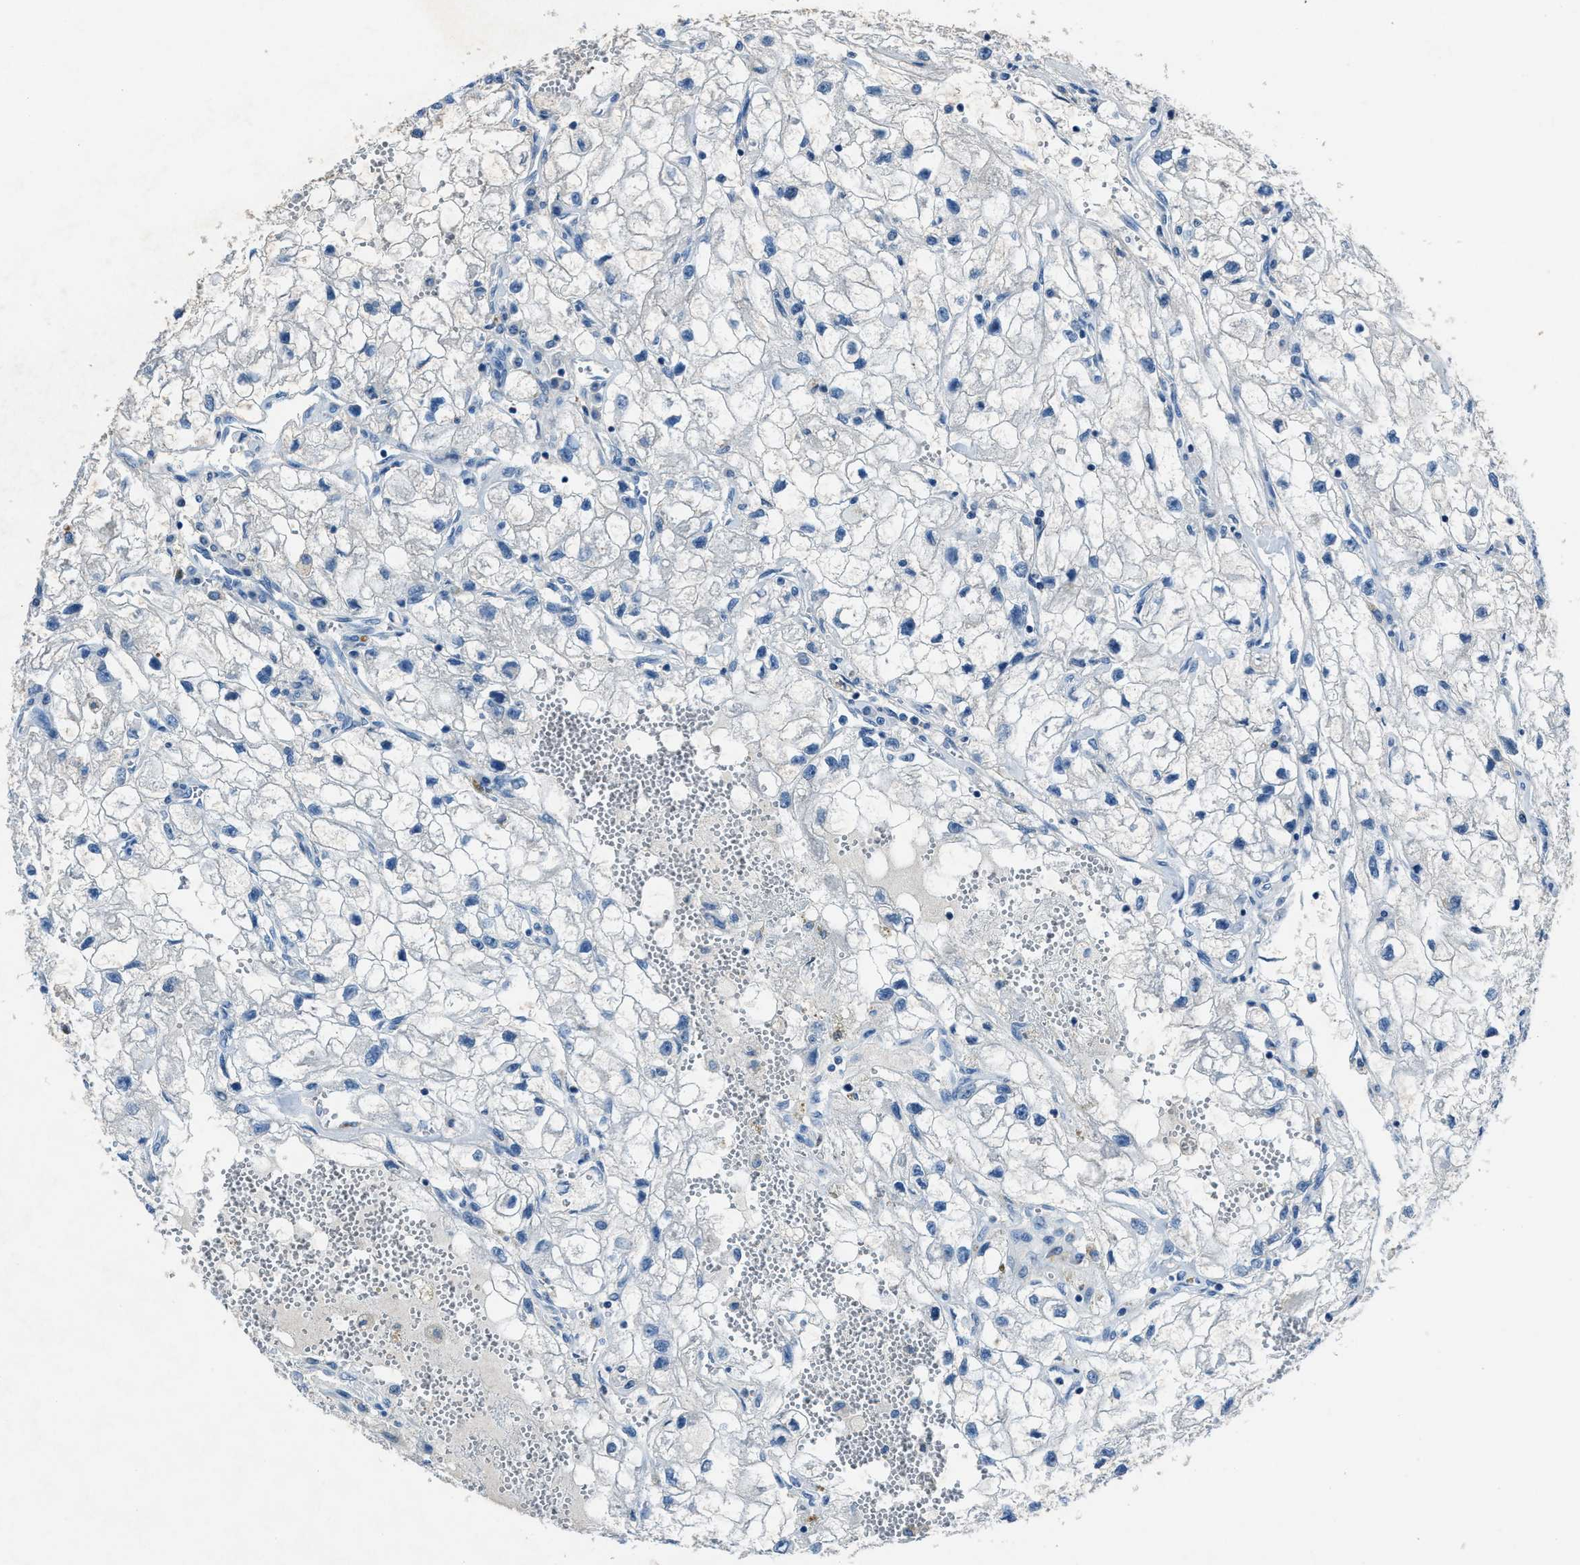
{"staining": {"intensity": "negative", "quantity": "none", "location": "none"}, "tissue": "renal cancer", "cell_type": "Tumor cells", "image_type": "cancer", "snomed": [{"axis": "morphology", "description": "Adenocarcinoma, NOS"}, {"axis": "topography", "description": "Kidney"}], "caption": "Renal cancer stained for a protein using IHC displays no staining tumor cells.", "gene": "ADAM2", "patient": {"sex": "female", "age": 70}}